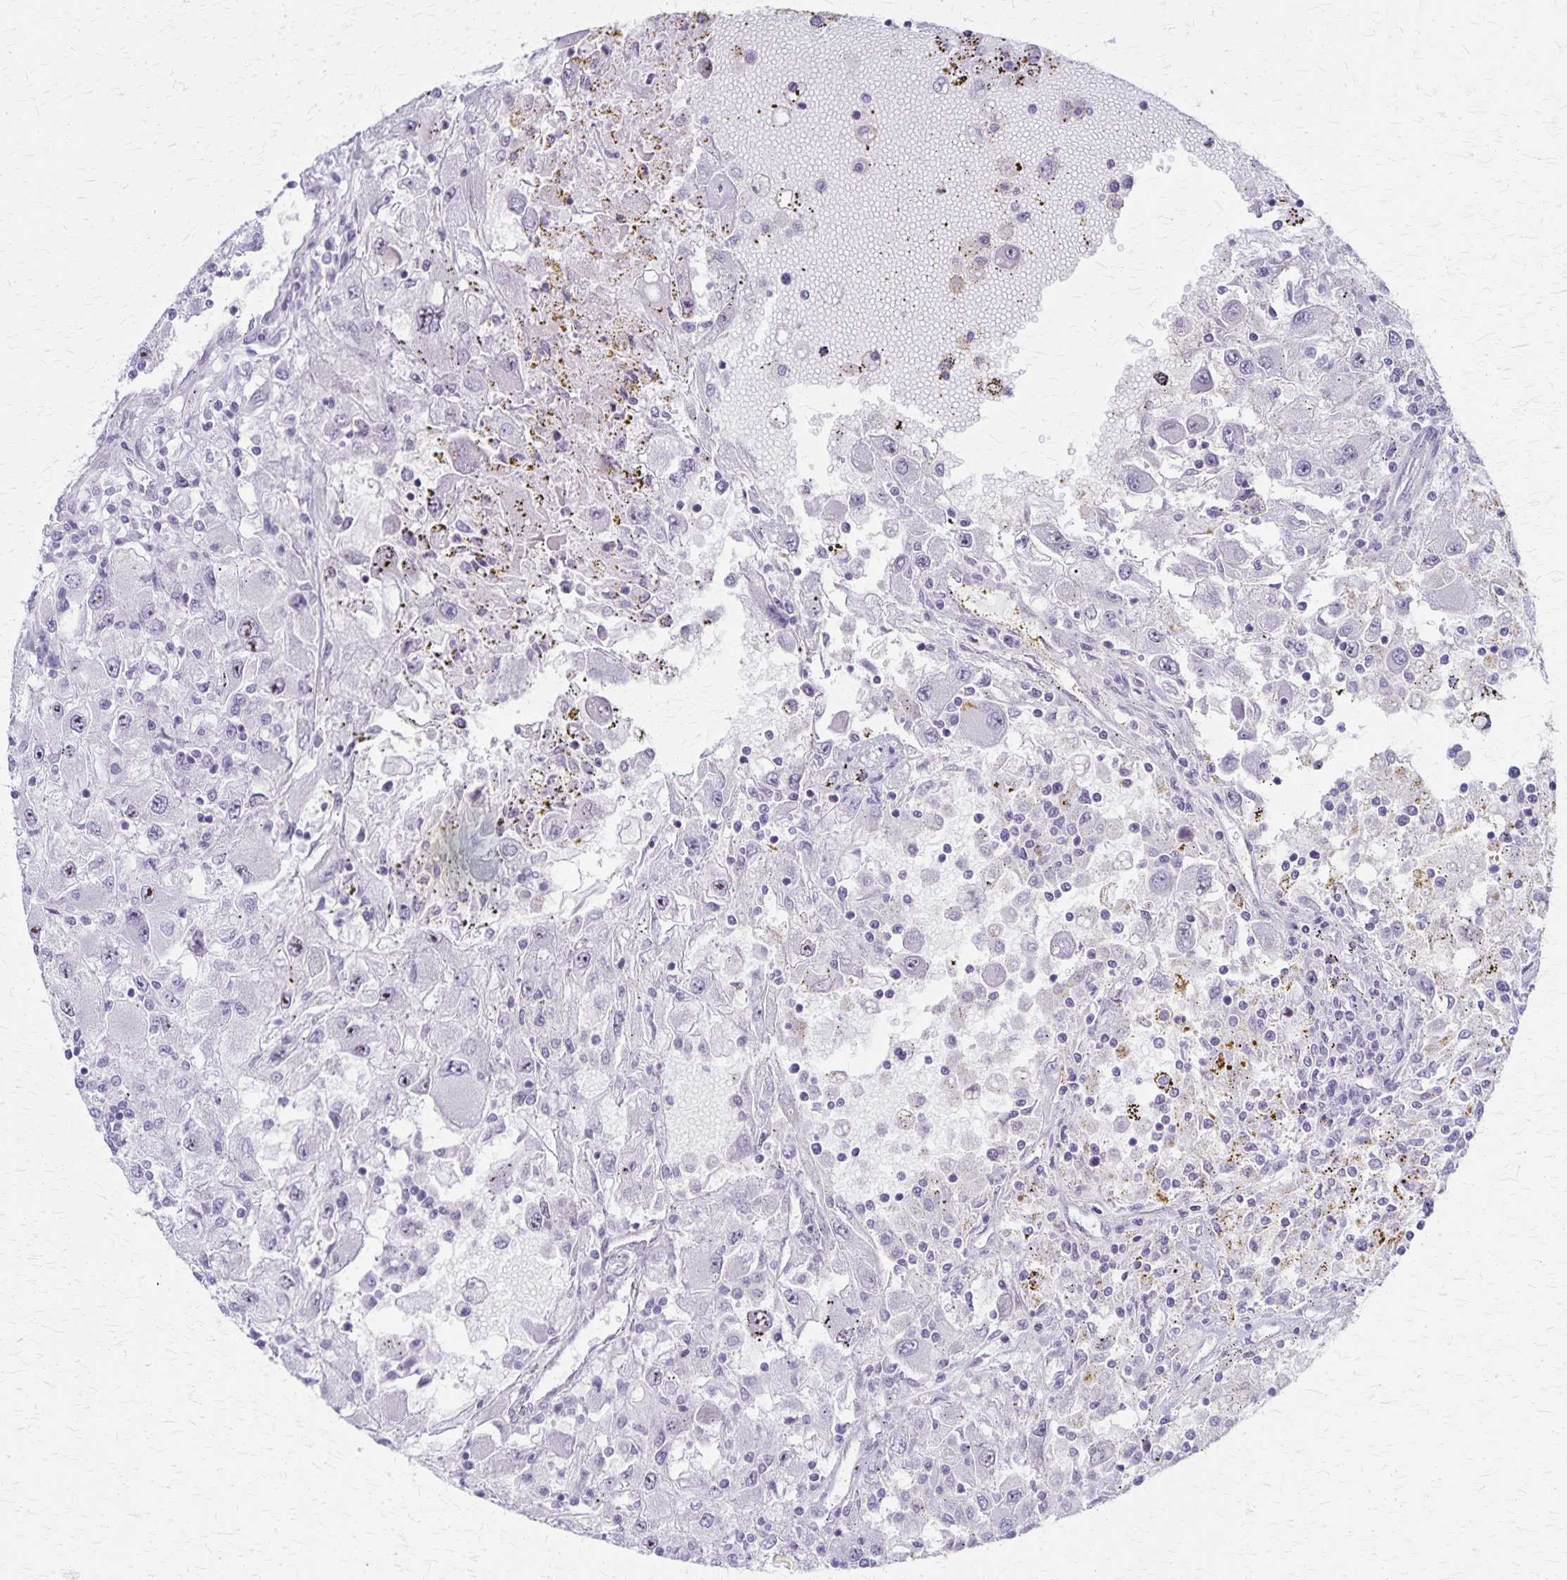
{"staining": {"intensity": "moderate", "quantity": "<25%", "location": "nuclear"}, "tissue": "renal cancer", "cell_type": "Tumor cells", "image_type": "cancer", "snomed": [{"axis": "morphology", "description": "Adenocarcinoma, NOS"}, {"axis": "topography", "description": "Kidney"}], "caption": "Protein expression analysis of renal cancer displays moderate nuclear staining in about <25% of tumor cells.", "gene": "DLK2", "patient": {"sex": "female", "age": 67}}